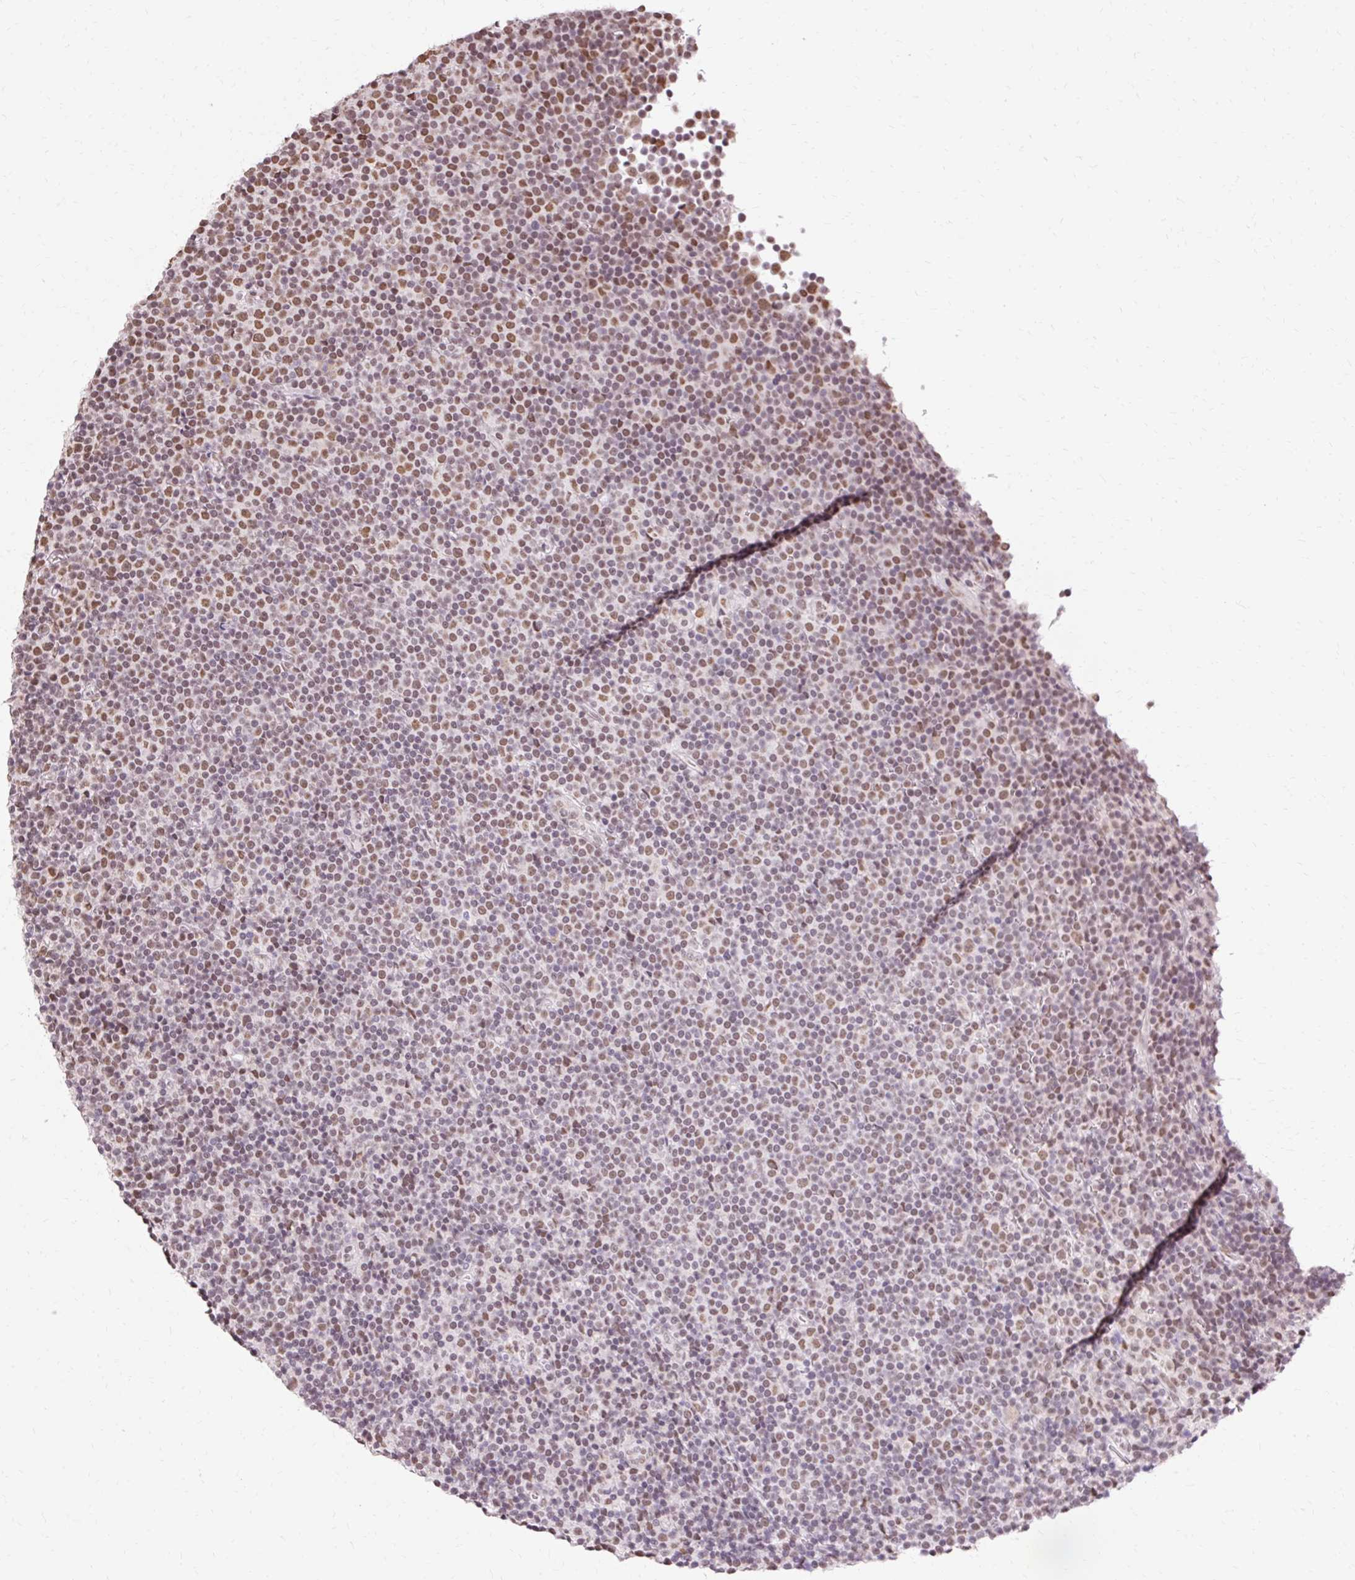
{"staining": {"intensity": "moderate", "quantity": "25%-75%", "location": "nuclear"}, "tissue": "lymphoma", "cell_type": "Tumor cells", "image_type": "cancer", "snomed": [{"axis": "morphology", "description": "Malignant lymphoma, non-Hodgkin's type, Low grade"}, {"axis": "topography", "description": "Lymph node"}], "caption": "Protein staining of lymphoma tissue demonstrates moderate nuclear staining in approximately 25%-75% of tumor cells.", "gene": "NPIPB12", "patient": {"sex": "female", "age": 67}}